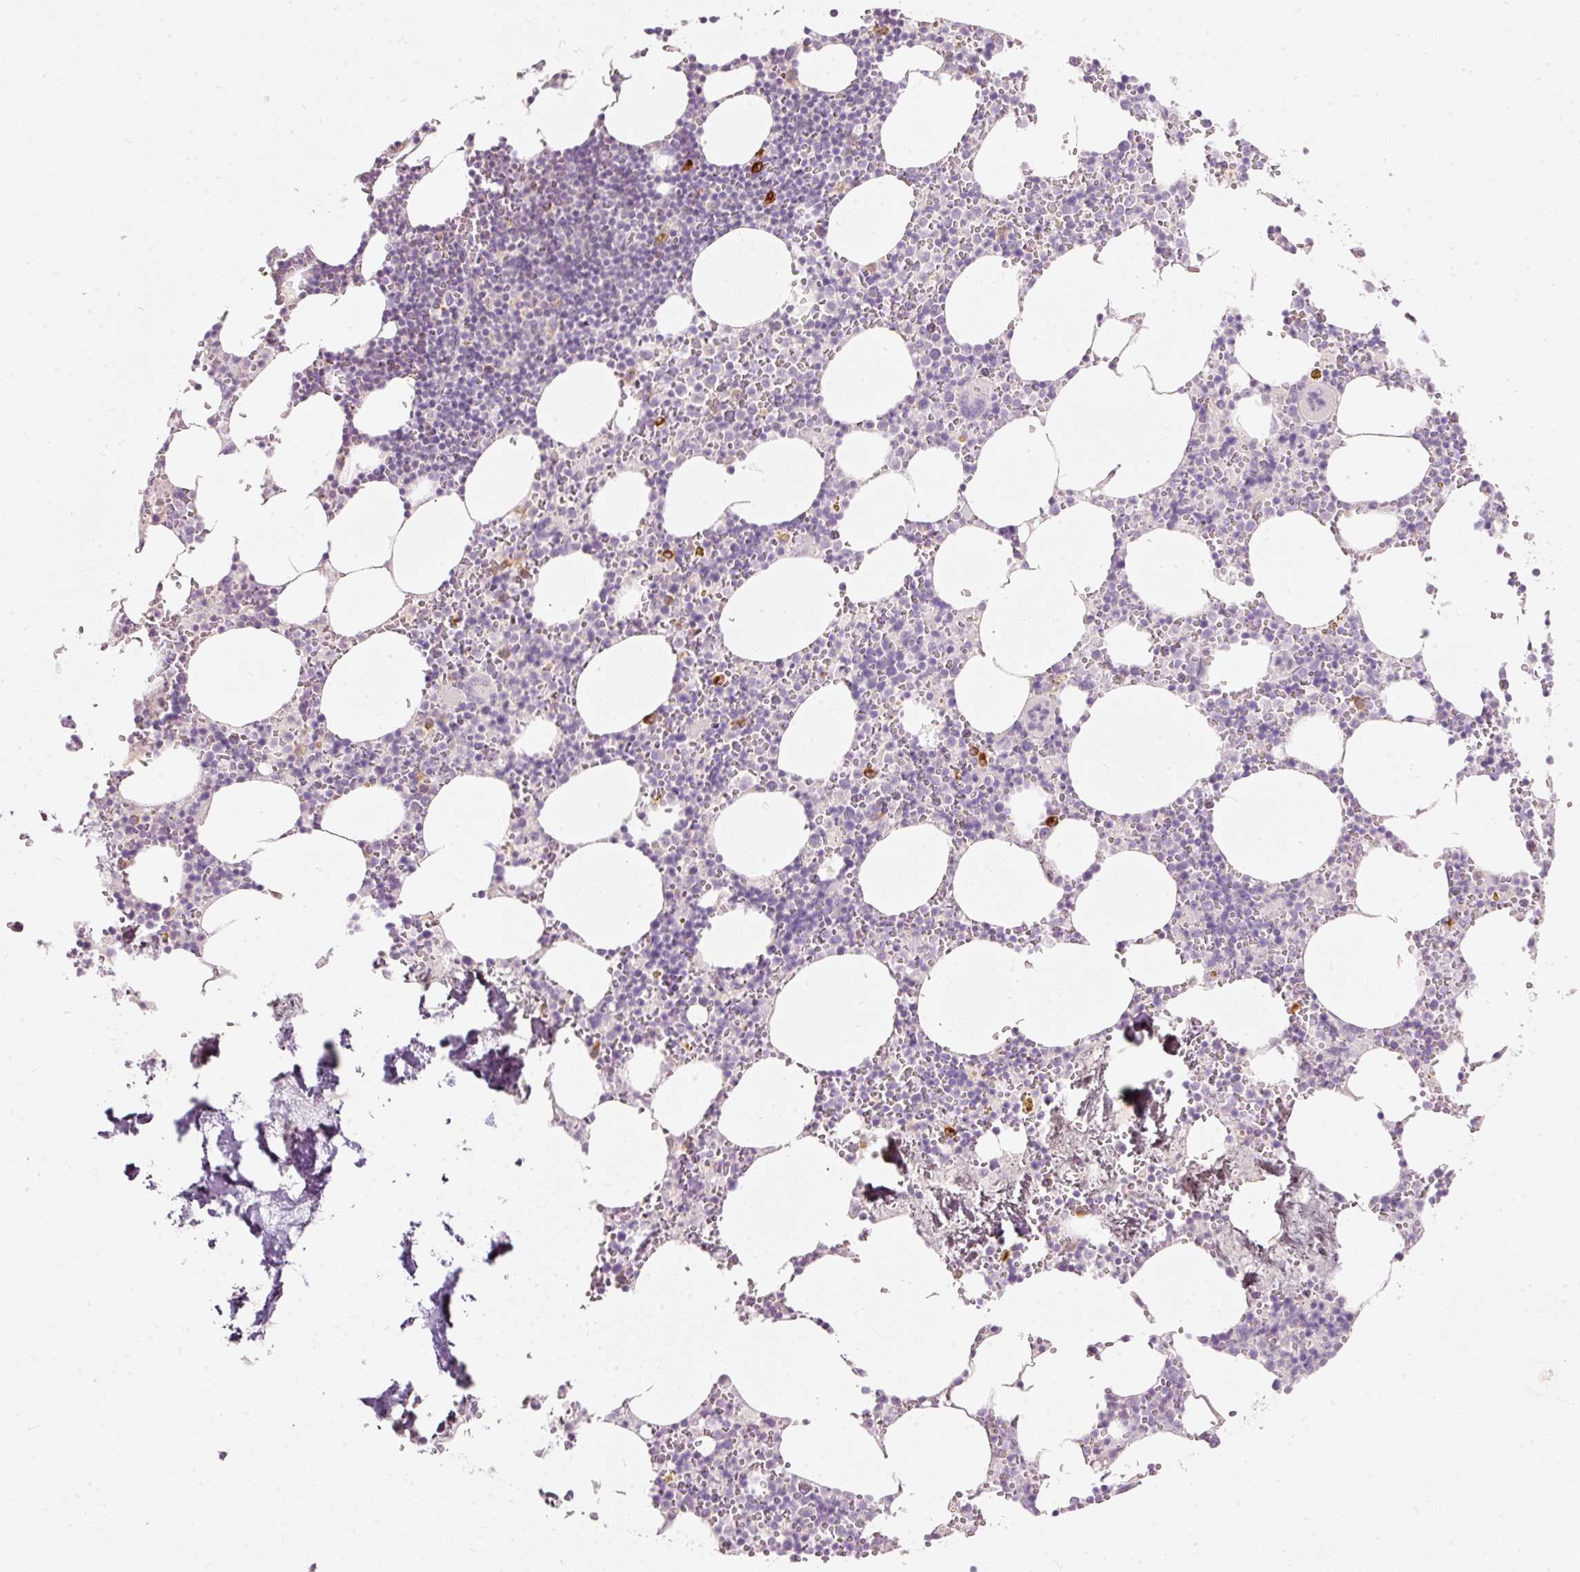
{"staining": {"intensity": "negative", "quantity": "none", "location": "none"}, "tissue": "bone marrow", "cell_type": "Hematopoietic cells", "image_type": "normal", "snomed": [{"axis": "morphology", "description": "Normal tissue, NOS"}, {"axis": "topography", "description": "Bone marrow"}], "caption": "The immunohistochemistry image has no significant staining in hematopoietic cells of bone marrow. (Immunohistochemistry (ihc), brightfield microscopy, high magnification).", "gene": "MTHFD2", "patient": {"sex": "male", "age": 54}}